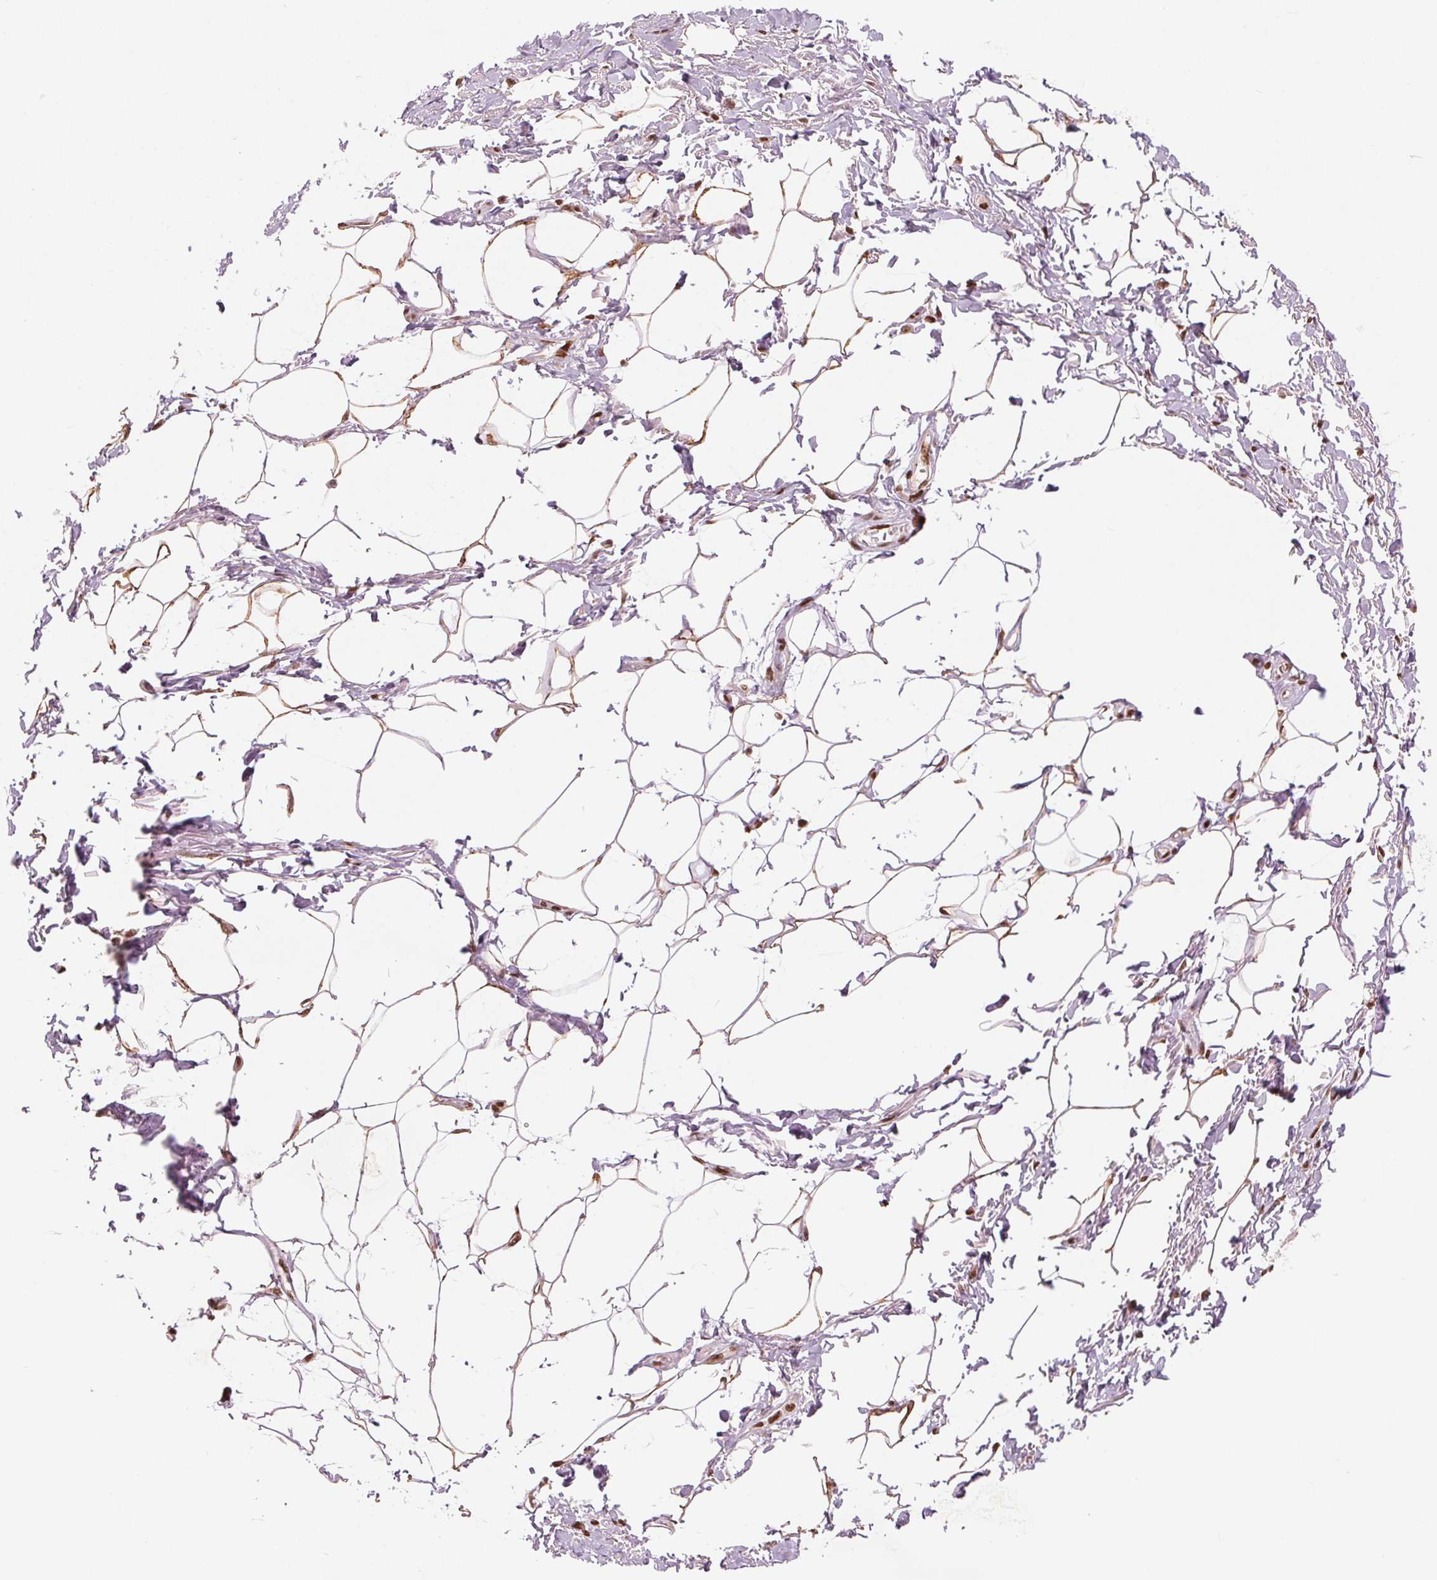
{"staining": {"intensity": "strong", "quantity": "25%-75%", "location": "nuclear"}, "tissue": "adipose tissue", "cell_type": "Adipocytes", "image_type": "normal", "snomed": [{"axis": "morphology", "description": "Normal tissue, NOS"}, {"axis": "topography", "description": "Peripheral nerve tissue"}], "caption": "Adipocytes demonstrate strong nuclear positivity in approximately 25%-75% of cells in normal adipose tissue.", "gene": "TTLL9", "patient": {"sex": "male", "age": 51}}